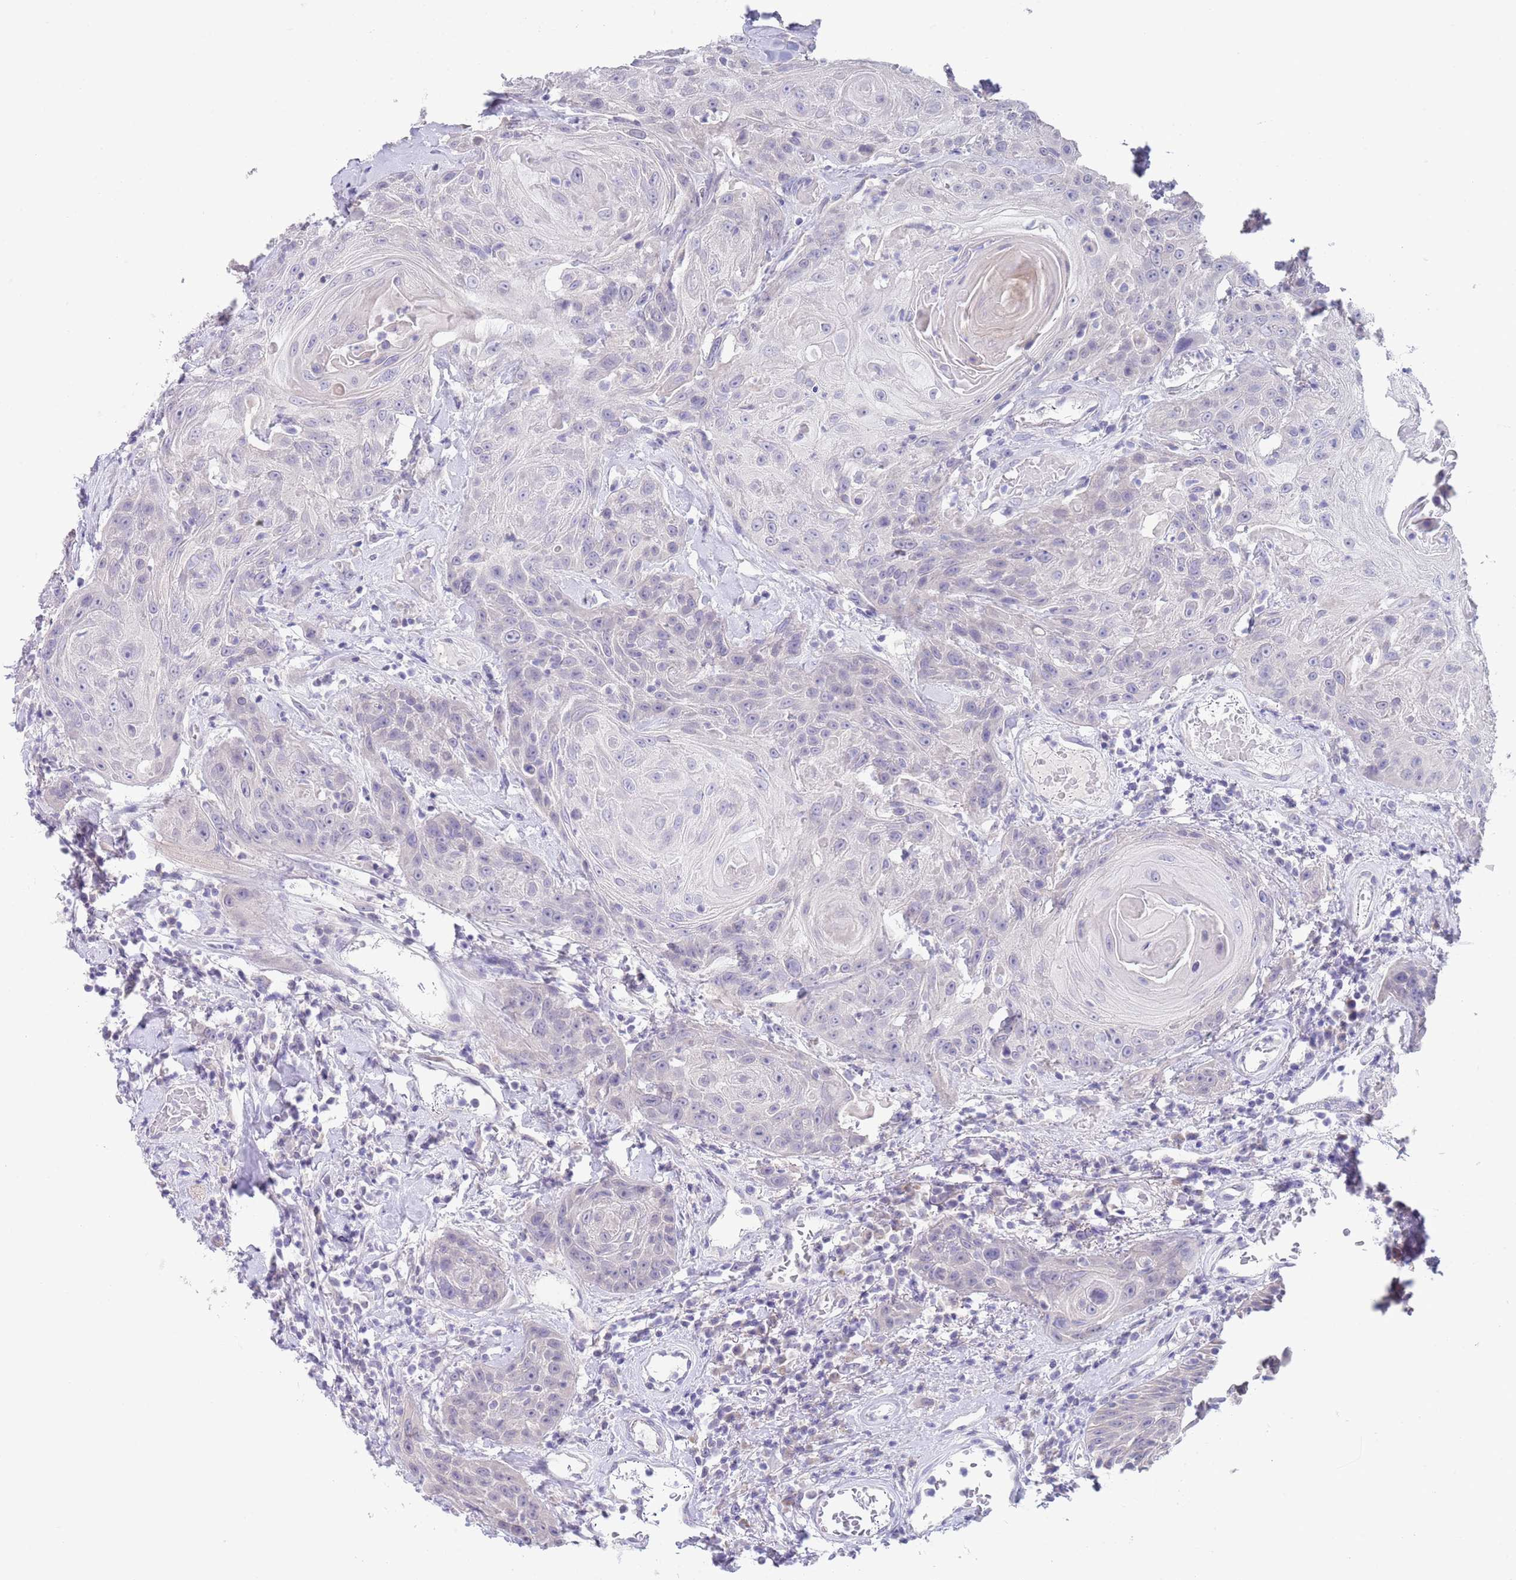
{"staining": {"intensity": "negative", "quantity": "none", "location": "none"}, "tissue": "head and neck cancer", "cell_type": "Tumor cells", "image_type": "cancer", "snomed": [{"axis": "morphology", "description": "Squamous cell carcinoma, NOS"}, {"axis": "topography", "description": "Head-Neck"}], "caption": "This is an immunohistochemistry (IHC) image of human head and neck cancer. There is no positivity in tumor cells.", "gene": "SPIRE2", "patient": {"sex": "female", "age": 59}}